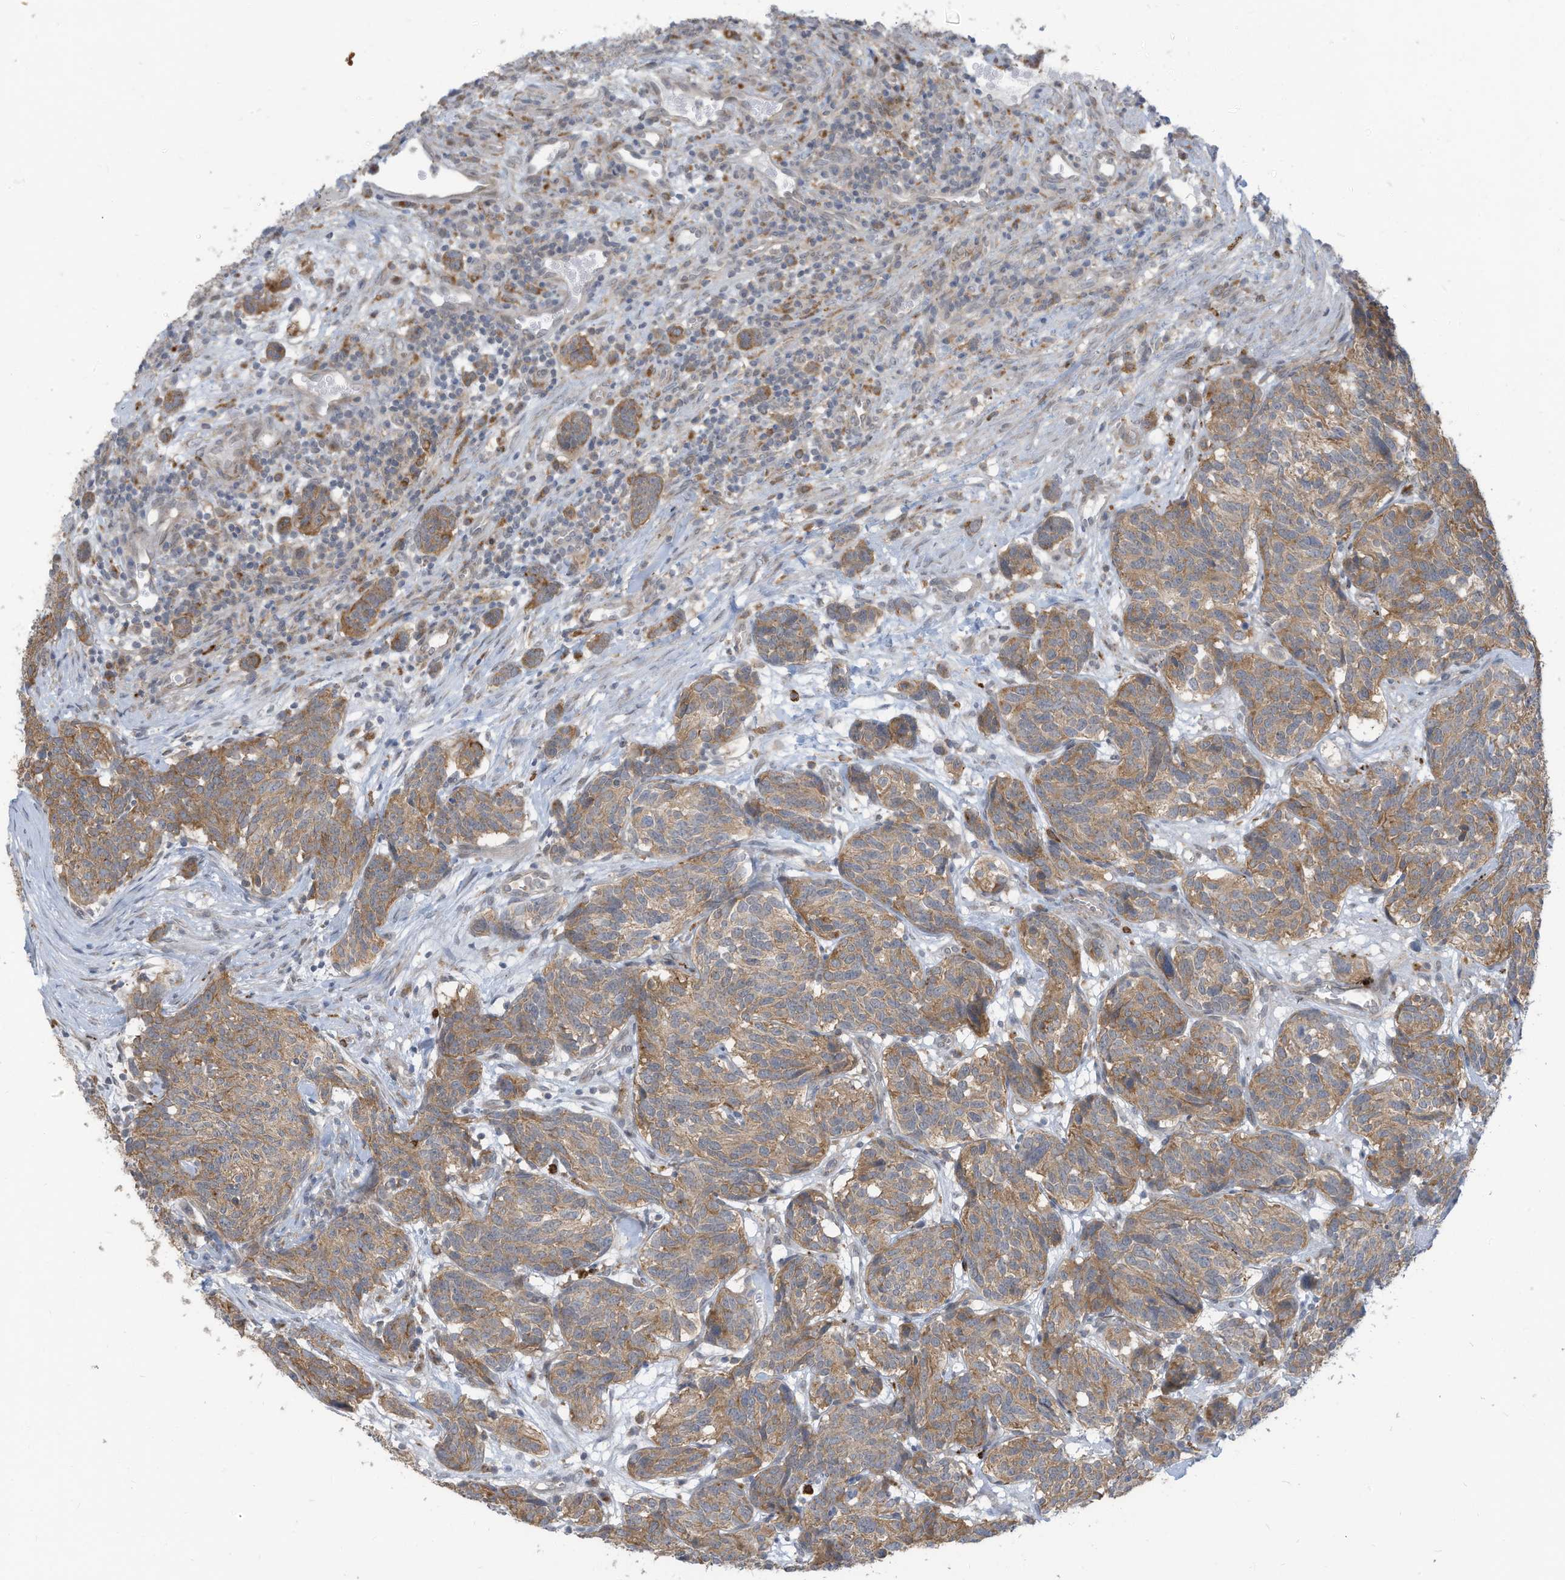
{"staining": {"intensity": "moderate", "quantity": ">75%", "location": "cytoplasmic/membranous"}, "tissue": "carcinoid", "cell_type": "Tumor cells", "image_type": "cancer", "snomed": [{"axis": "morphology", "description": "Carcinoid, malignant, NOS"}, {"axis": "topography", "description": "Lung"}], "caption": "Protein staining demonstrates moderate cytoplasmic/membranous staining in about >75% of tumor cells in carcinoid.", "gene": "DZIP3", "patient": {"sex": "female", "age": 46}}